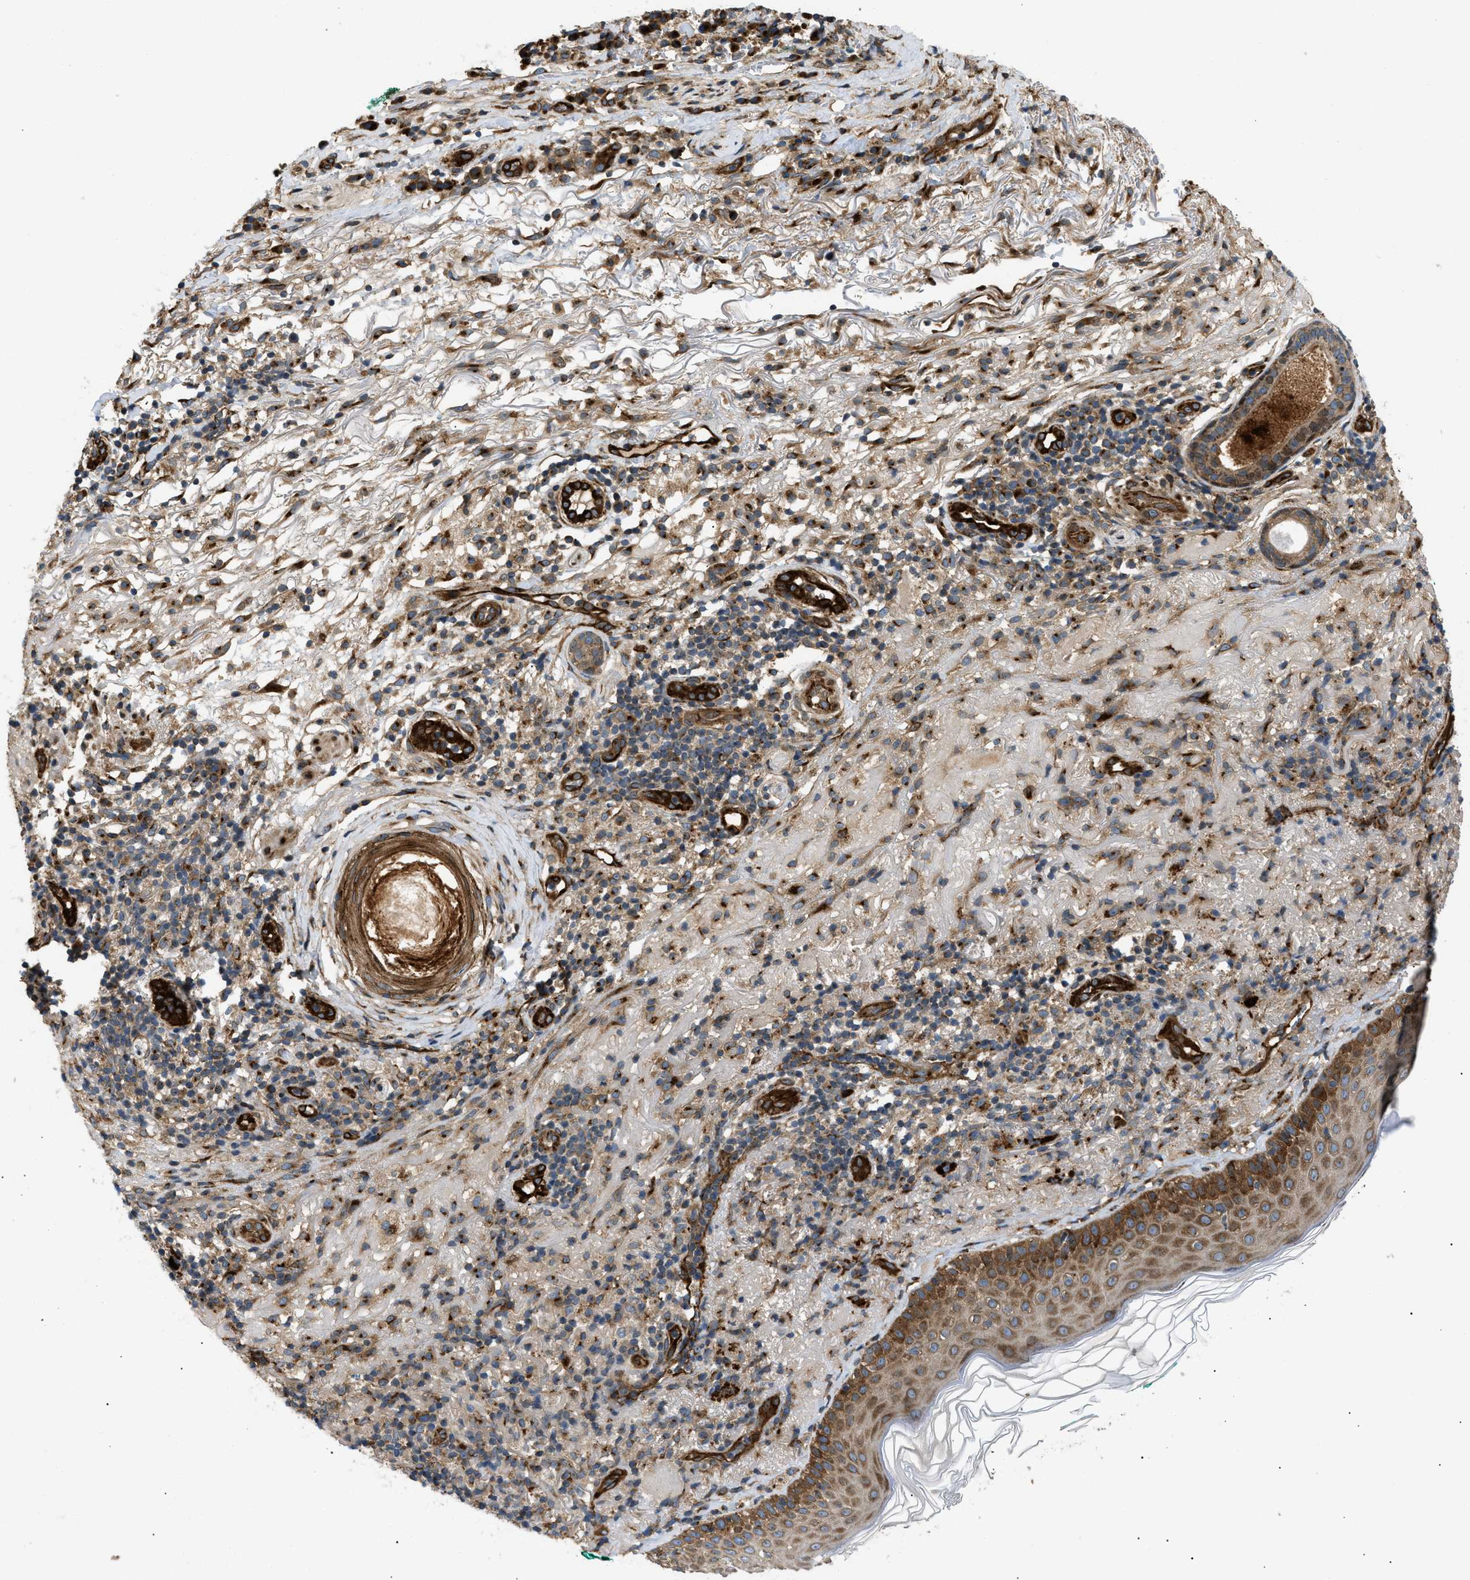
{"staining": {"intensity": "moderate", "quantity": ">75%", "location": "cytoplasmic/membranous"}, "tissue": "melanoma", "cell_type": "Tumor cells", "image_type": "cancer", "snomed": [{"axis": "morphology", "description": "Necrosis, NOS"}, {"axis": "morphology", "description": "Malignant melanoma, NOS"}, {"axis": "topography", "description": "Skin"}], "caption": "Protein positivity by immunohistochemistry displays moderate cytoplasmic/membranous staining in approximately >75% of tumor cells in malignant melanoma.", "gene": "LYSMD3", "patient": {"sex": "female", "age": 87}}